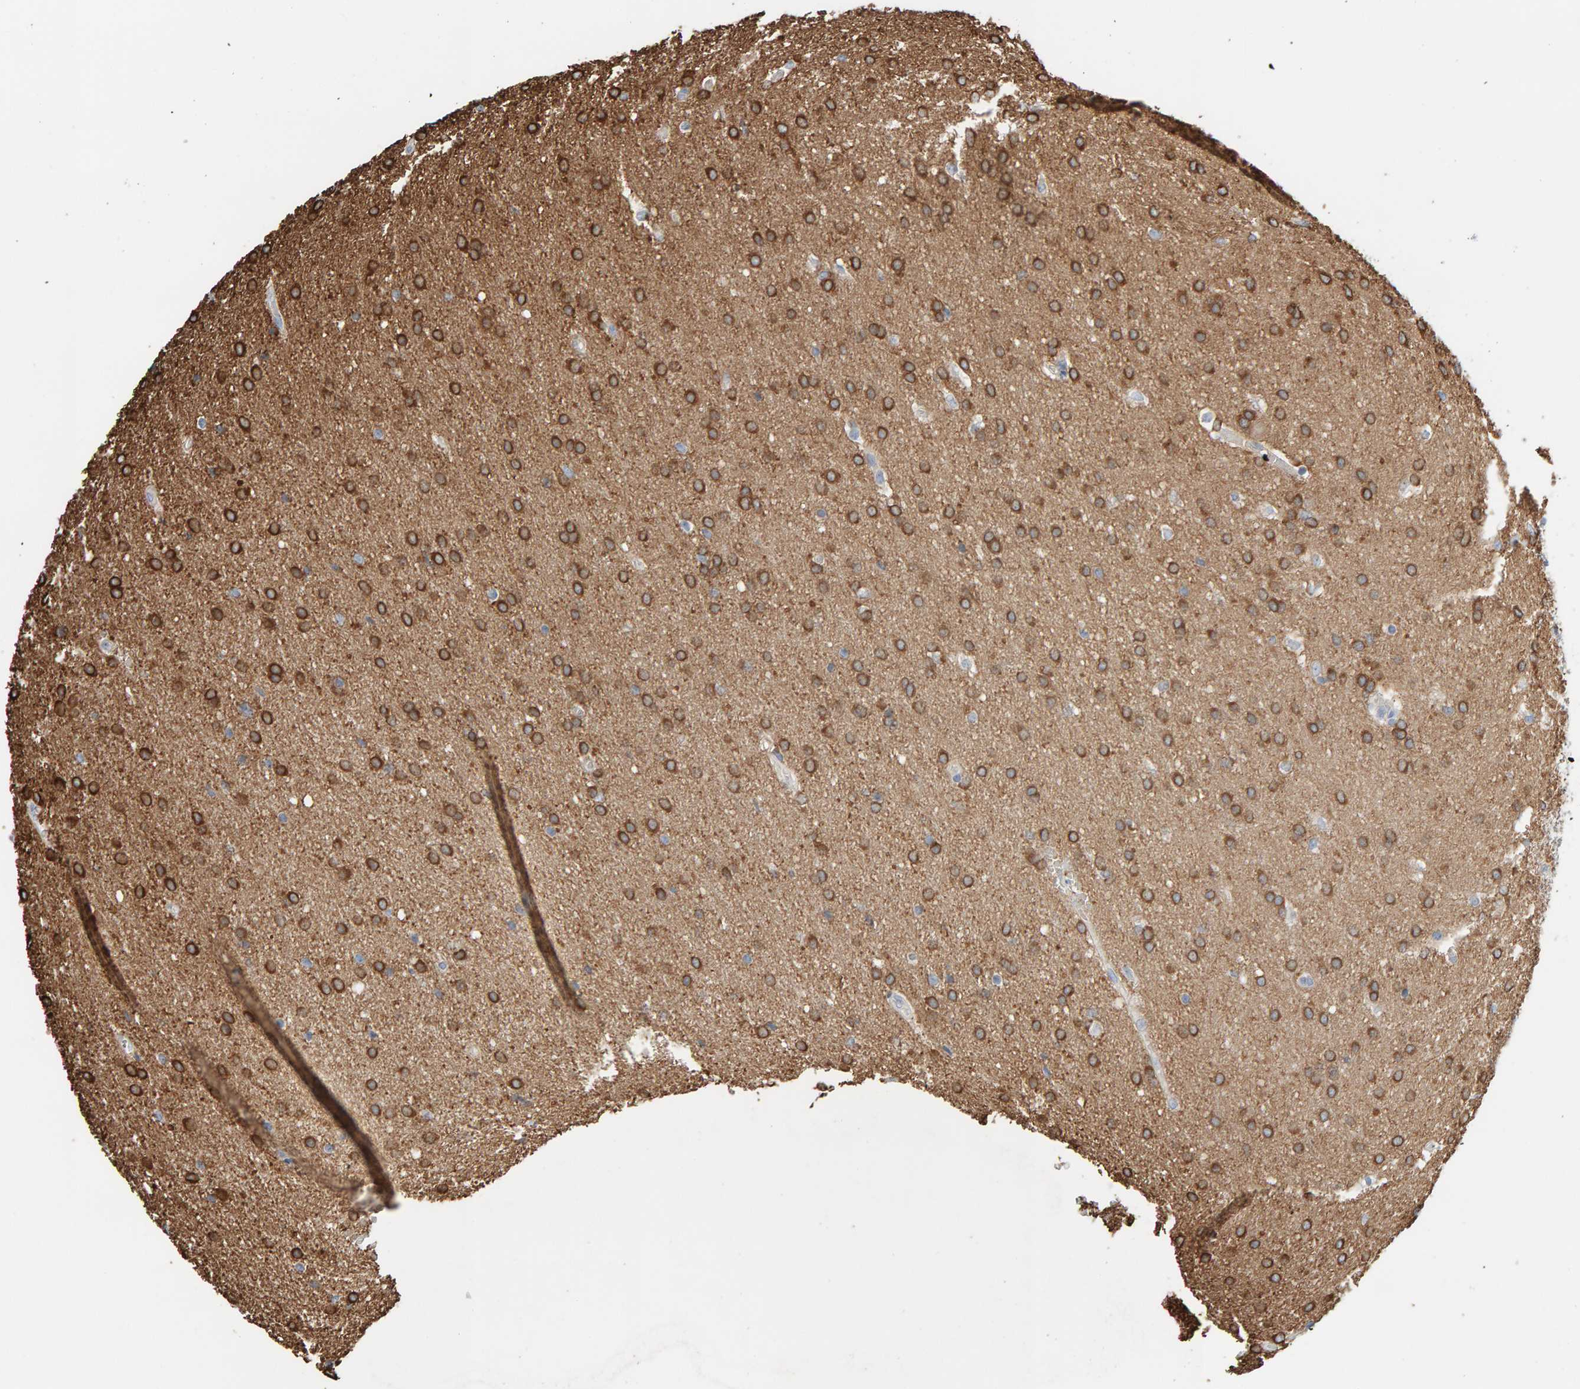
{"staining": {"intensity": "moderate", "quantity": ">75%", "location": "cytoplasmic/membranous"}, "tissue": "glioma", "cell_type": "Tumor cells", "image_type": "cancer", "snomed": [{"axis": "morphology", "description": "Glioma, malignant, Low grade"}, {"axis": "topography", "description": "Brain"}], "caption": "Protein staining of low-grade glioma (malignant) tissue shows moderate cytoplasmic/membranous positivity in approximately >75% of tumor cells. The staining was performed using DAB, with brown indicating positive protein expression. Nuclei are stained blue with hematoxylin.", "gene": "IPPK", "patient": {"sex": "female", "age": 37}}